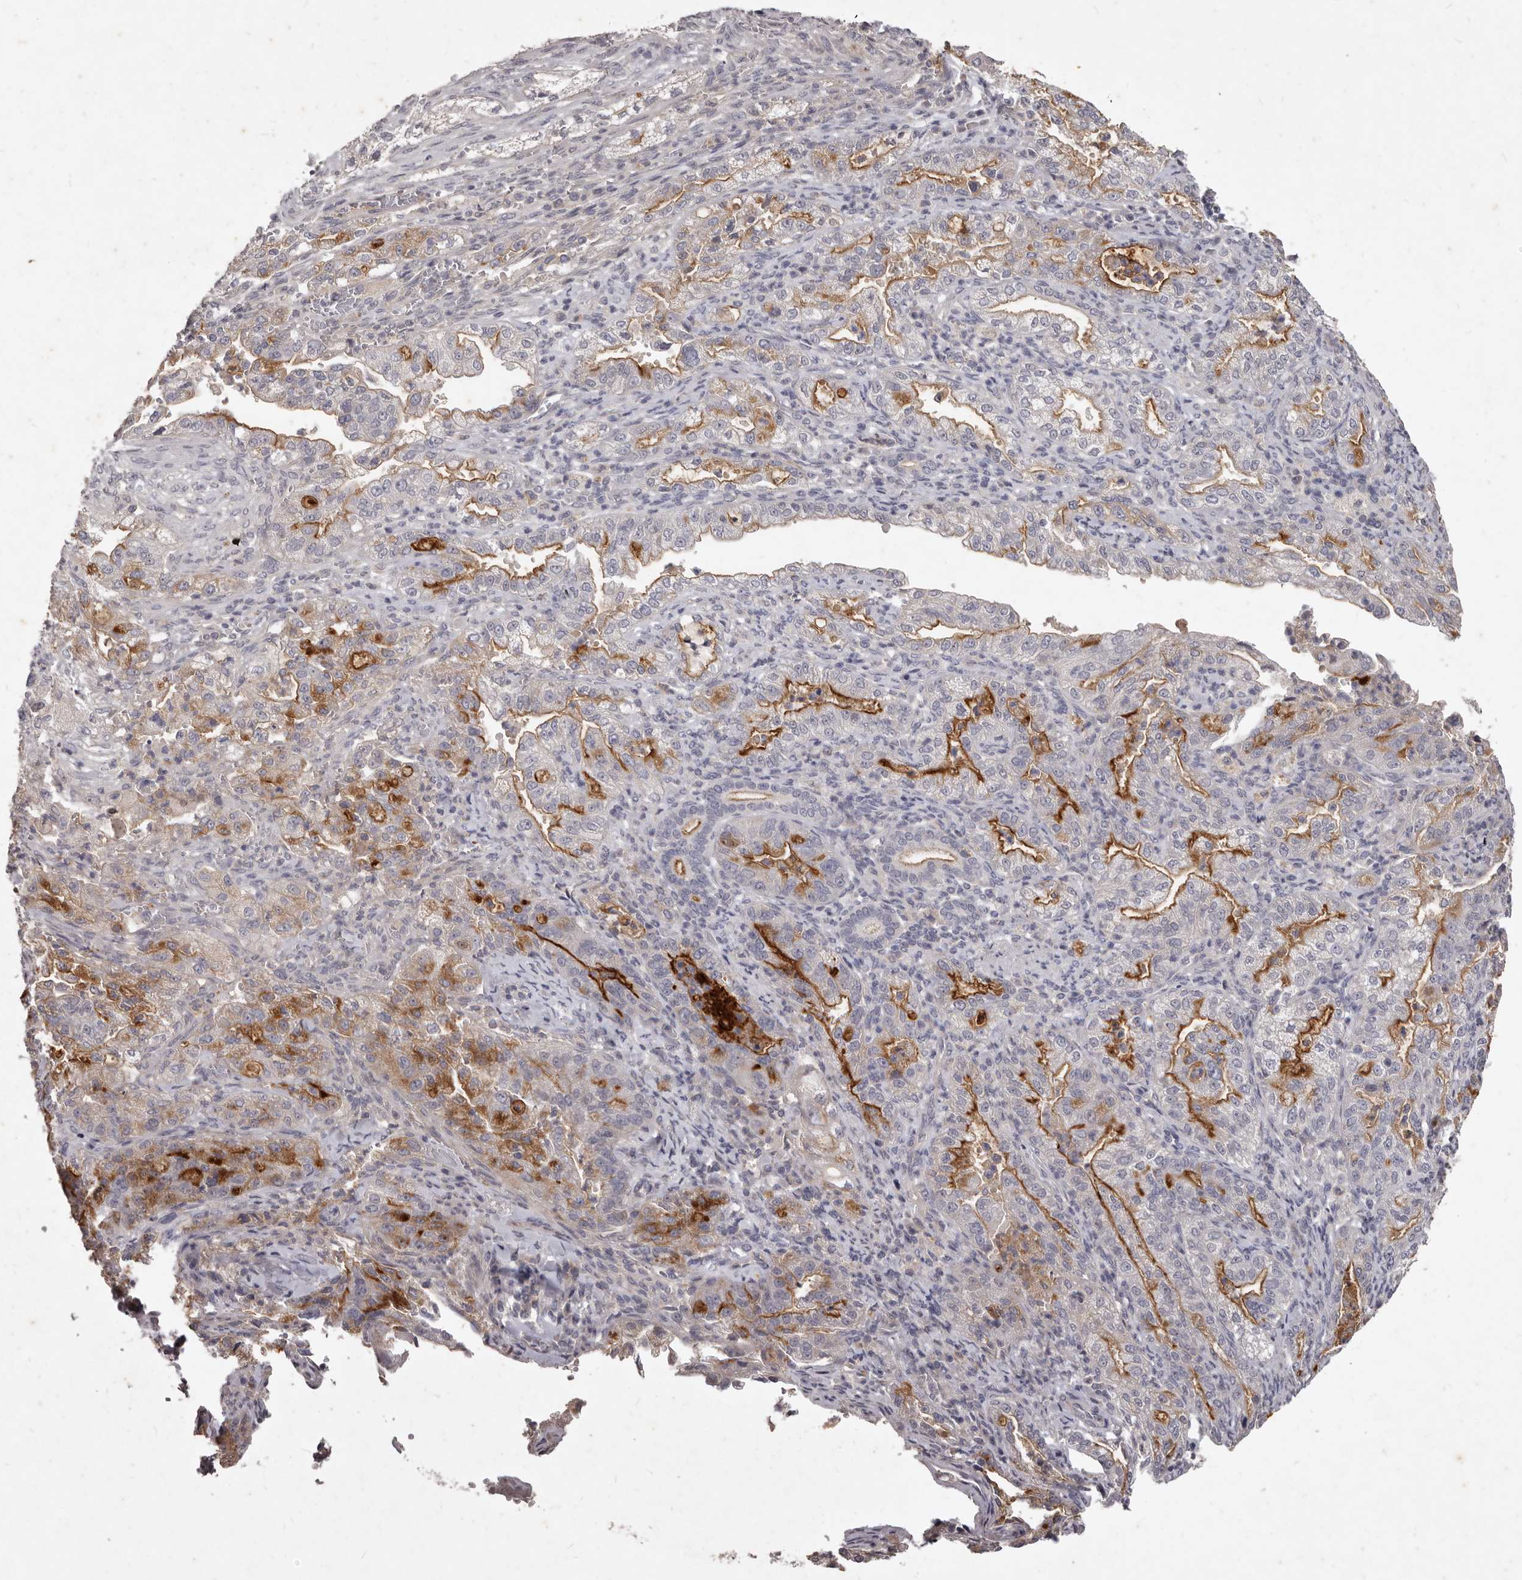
{"staining": {"intensity": "moderate", "quantity": "25%-75%", "location": "cytoplasmic/membranous"}, "tissue": "pancreatic cancer", "cell_type": "Tumor cells", "image_type": "cancer", "snomed": [{"axis": "morphology", "description": "Adenocarcinoma, NOS"}, {"axis": "topography", "description": "Pancreas"}], "caption": "Protein expression analysis of pancreatic adenocarcinoma demonstrates moderate cytoplasmic/membranous positivity in about 25%-75% of tumor cells.", "gene": "GPRC5C", "patient": {"sex": "female", "age": 78}}